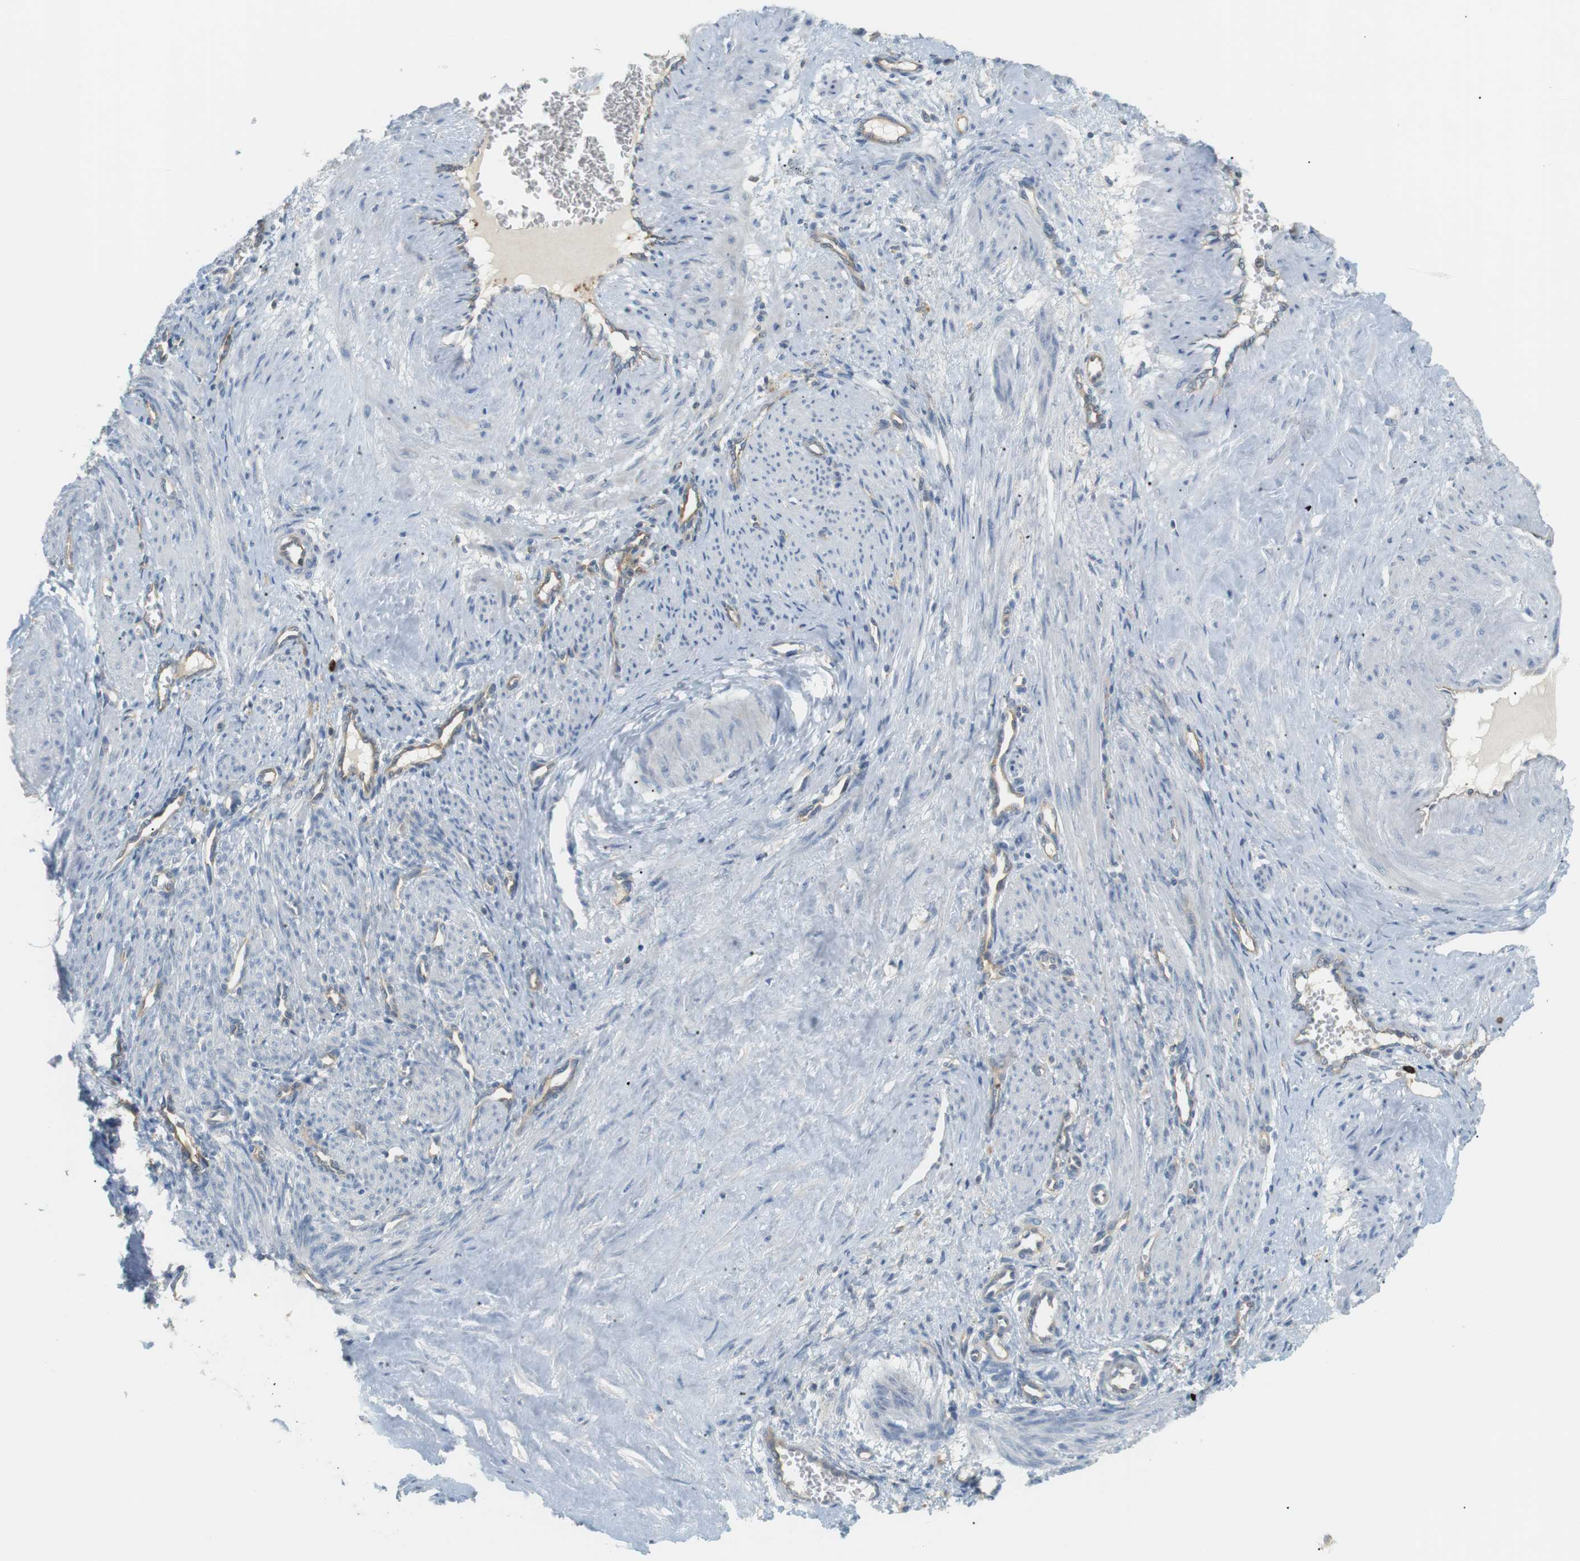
{"staining": {"intensity": "weak", "quantity": "<25%", "location": "cytoplasmic/membranous"}, "tissue": "smooth muscle", "cell_type": "Smooth muscle cells", "image_type": "normal", "snomed": [{"axis": "morphology", "description": "Normal tissue, NOS"}, {"axis": "topography", "description": "Endometrium"}], "caption": "Immunohistochemical staining of benign human smooth muscle displays no significant positivity in smooth muscle cells. The staining is performed using DAB brown chromogen with nuclei counter-stained in using hematoxylin.", "gene": "TMEM200A", "patient": {"sex": "female", "age": 33}}